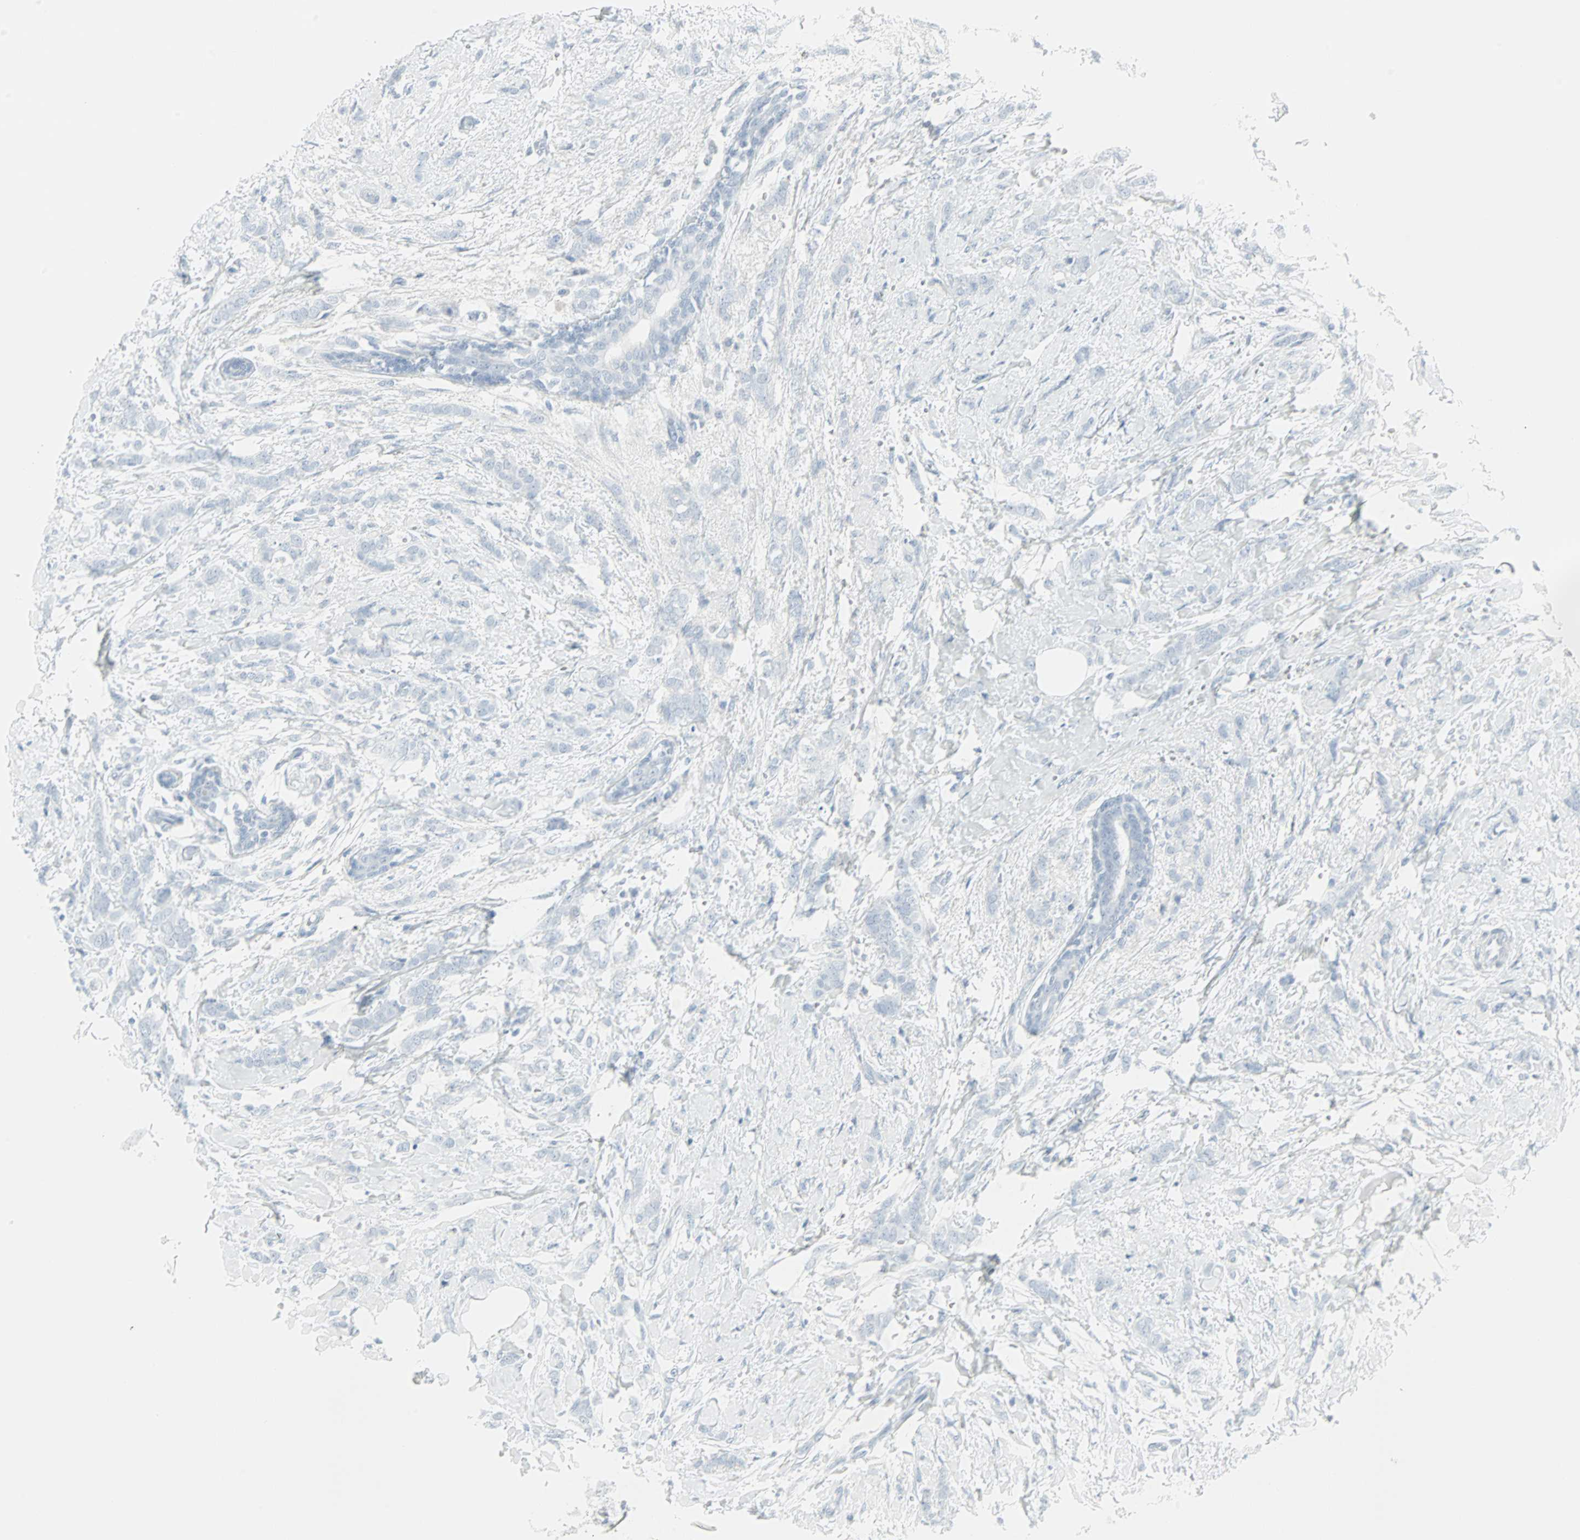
{"staining": {"intensity": "negative", "quantity": "none", "location": "none"}, "tissue": "breast cancer", "cell_type": "Tumor cells", "image_type": "cancer", "snomed": [{"axis": "morphology", "description": "Lobular carcinoma, in situ"}, {"axis": "morphology", "description": "Lobular carcinoma"}, {"axis": "topography", "description": "Breast"}], "caption": "Image shows no significant protein positivity in tumor cells of breast cancer (lobular carcinoma).", "gene": "LANCL3", "patient": {"sex": "female", "age": 41}}